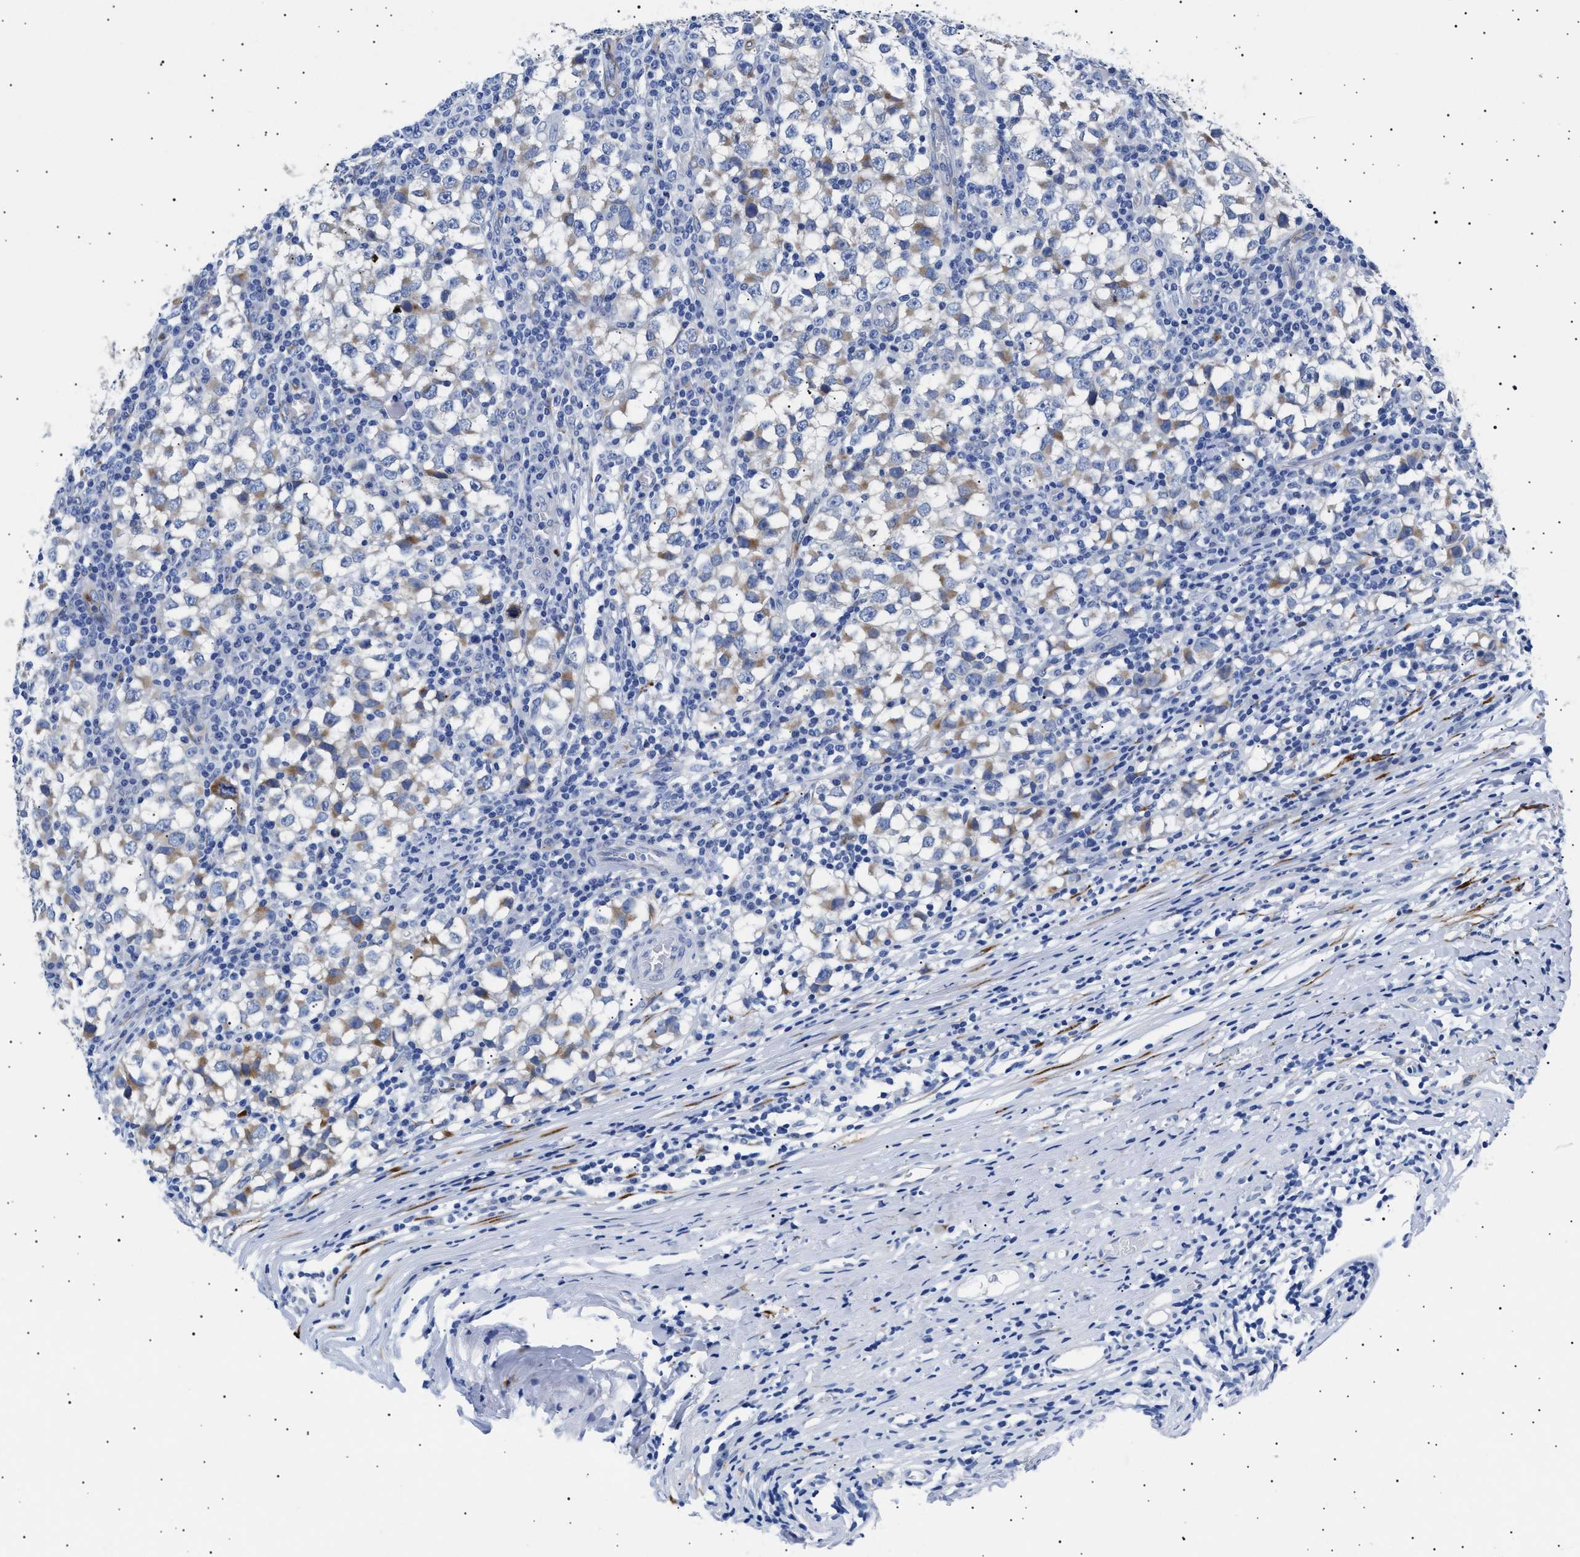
{"staining": {"intensity": "weak", "quantity": "25%-75%", "location": "cytoplasmic/membranous"}, "tissue": "testis cancer", "cell_type": "Tumor cells", "image_type": "cancer", "snomed": [{"axis": "morphology", "description": "Seminoma, NOS"}, {"axis": "topography", "description": "Testis"}], "caption": "Testis seminoma stained with DAB (3,3'-diaminobenzidine) immunohistochemistry reveals low levels of weak cytoplasmic/membranous staining in about 25%-75% of tumor cells. (Brightfield microscopy of DAB IHC at high magnification).", "gene": "HEMGN", "patient": {"sex": "male", "age": 65}}